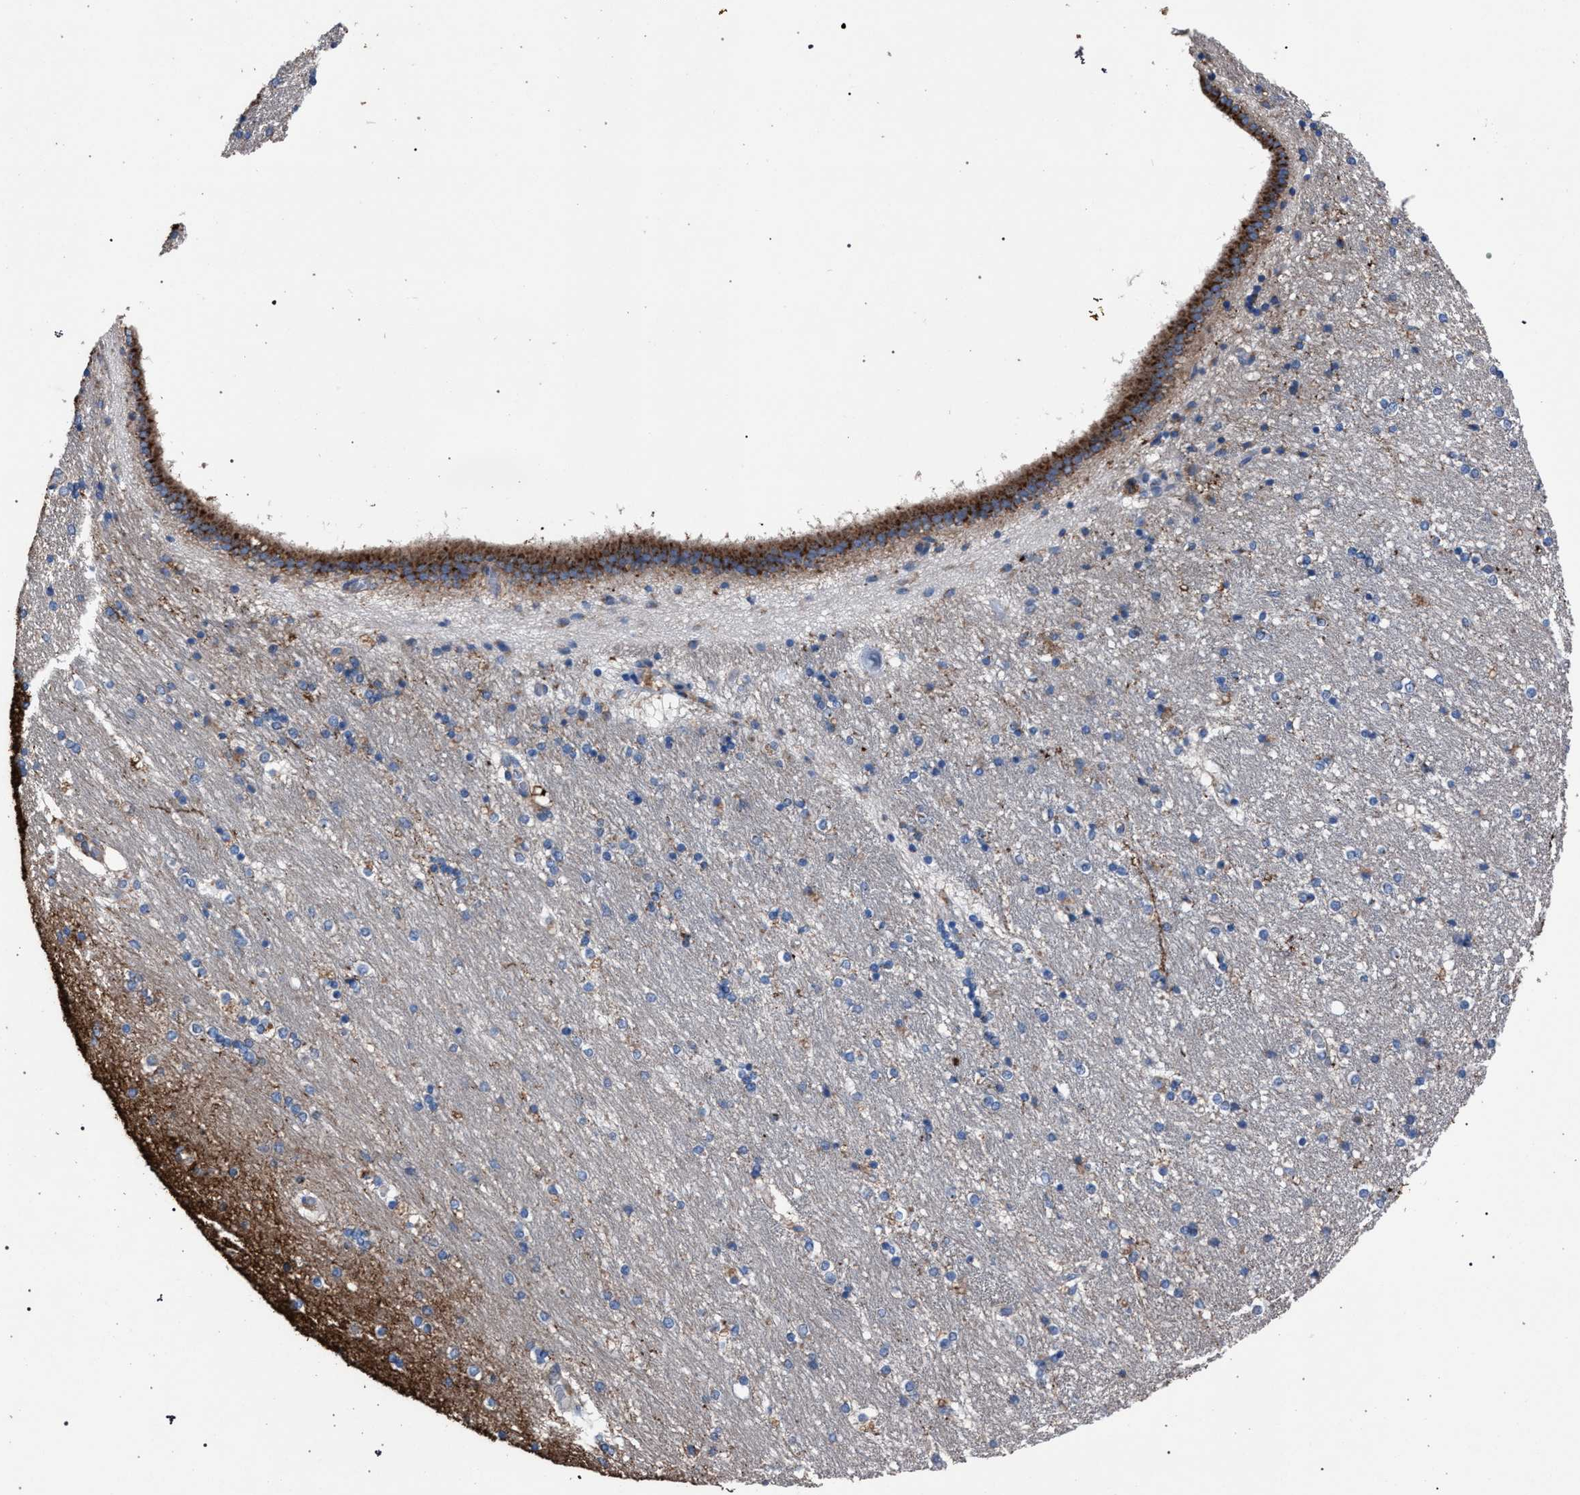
{"staining": {"intensity": "moderate", "quantity": "<25%", "location": "cytoplasmic/membranous"}, "tissue": "hippocampus", "cell_type": "Glial cells", "image_type": "normal", "snomed": [{"axis": "morphology", "description": "Normal tissue, NOS"}, {"axis": "topography", "description": "Hippocampus"}], "caption": "Immunohistochemistry histopathology image of unremarkable hippocampus stained for a protein (brown), which exhibits low levels of moderate cytoplasmic/membranous expression in about <25% of glial cells.", "gene": "ATP6V0A1", "patient": {"sex": "female", "age": 54}}